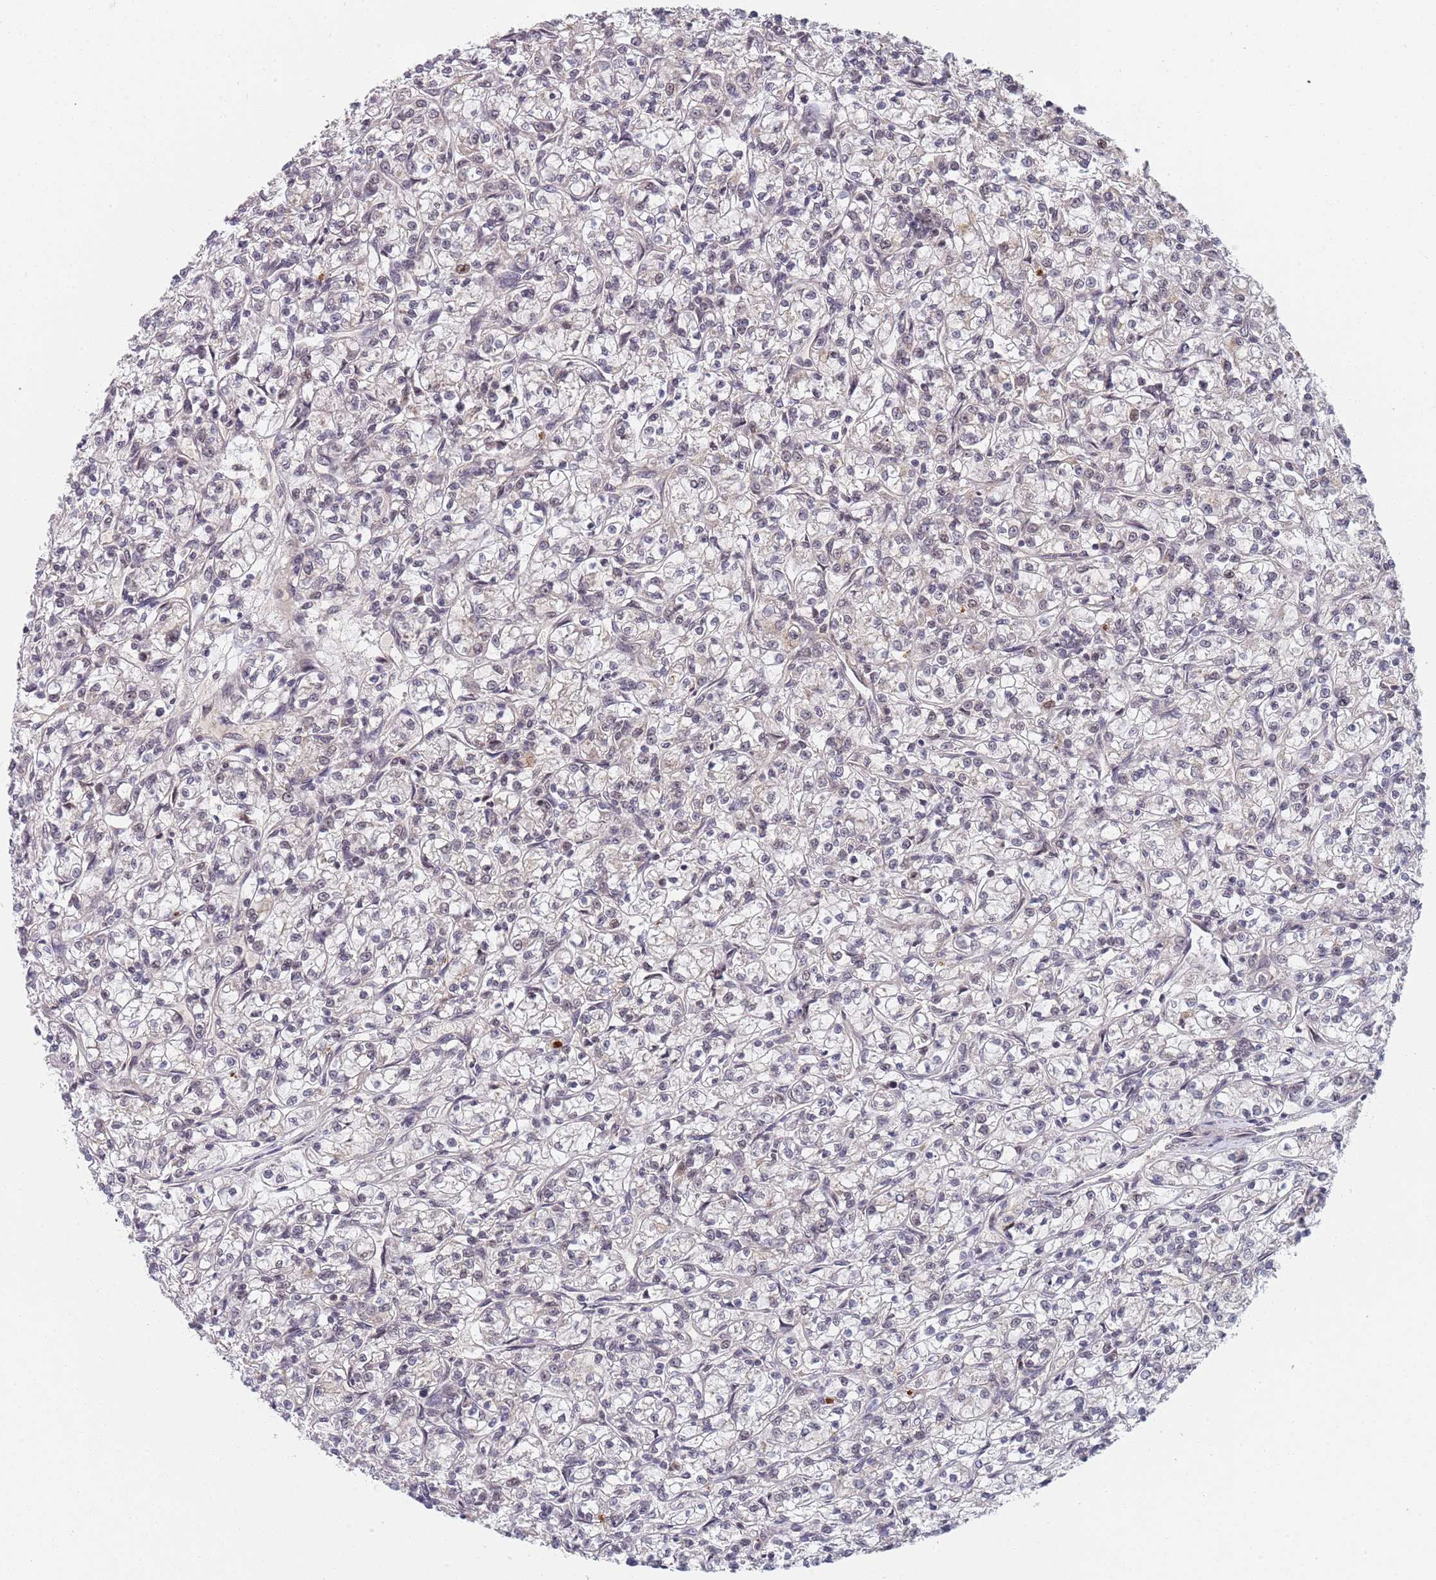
{"staining": {"intensity": "negative", "quantity": "none", "location": "none"}, "tissue": "renal cancer", "cell_type": "Tumor cells", "image_type": "cancer", "snomed": [{"axis": "morphology", "description": "Adenocarcinoma, NOS"}, {"axis": "topography", "description": "Kidney"}], "caption": "Tumor cells show no significant protein positivity in renal adenocarcinoma. Nuclei are stained in blue.", "gene": "B4GALT4", "patient": {"sex": "female", "age": 59}}